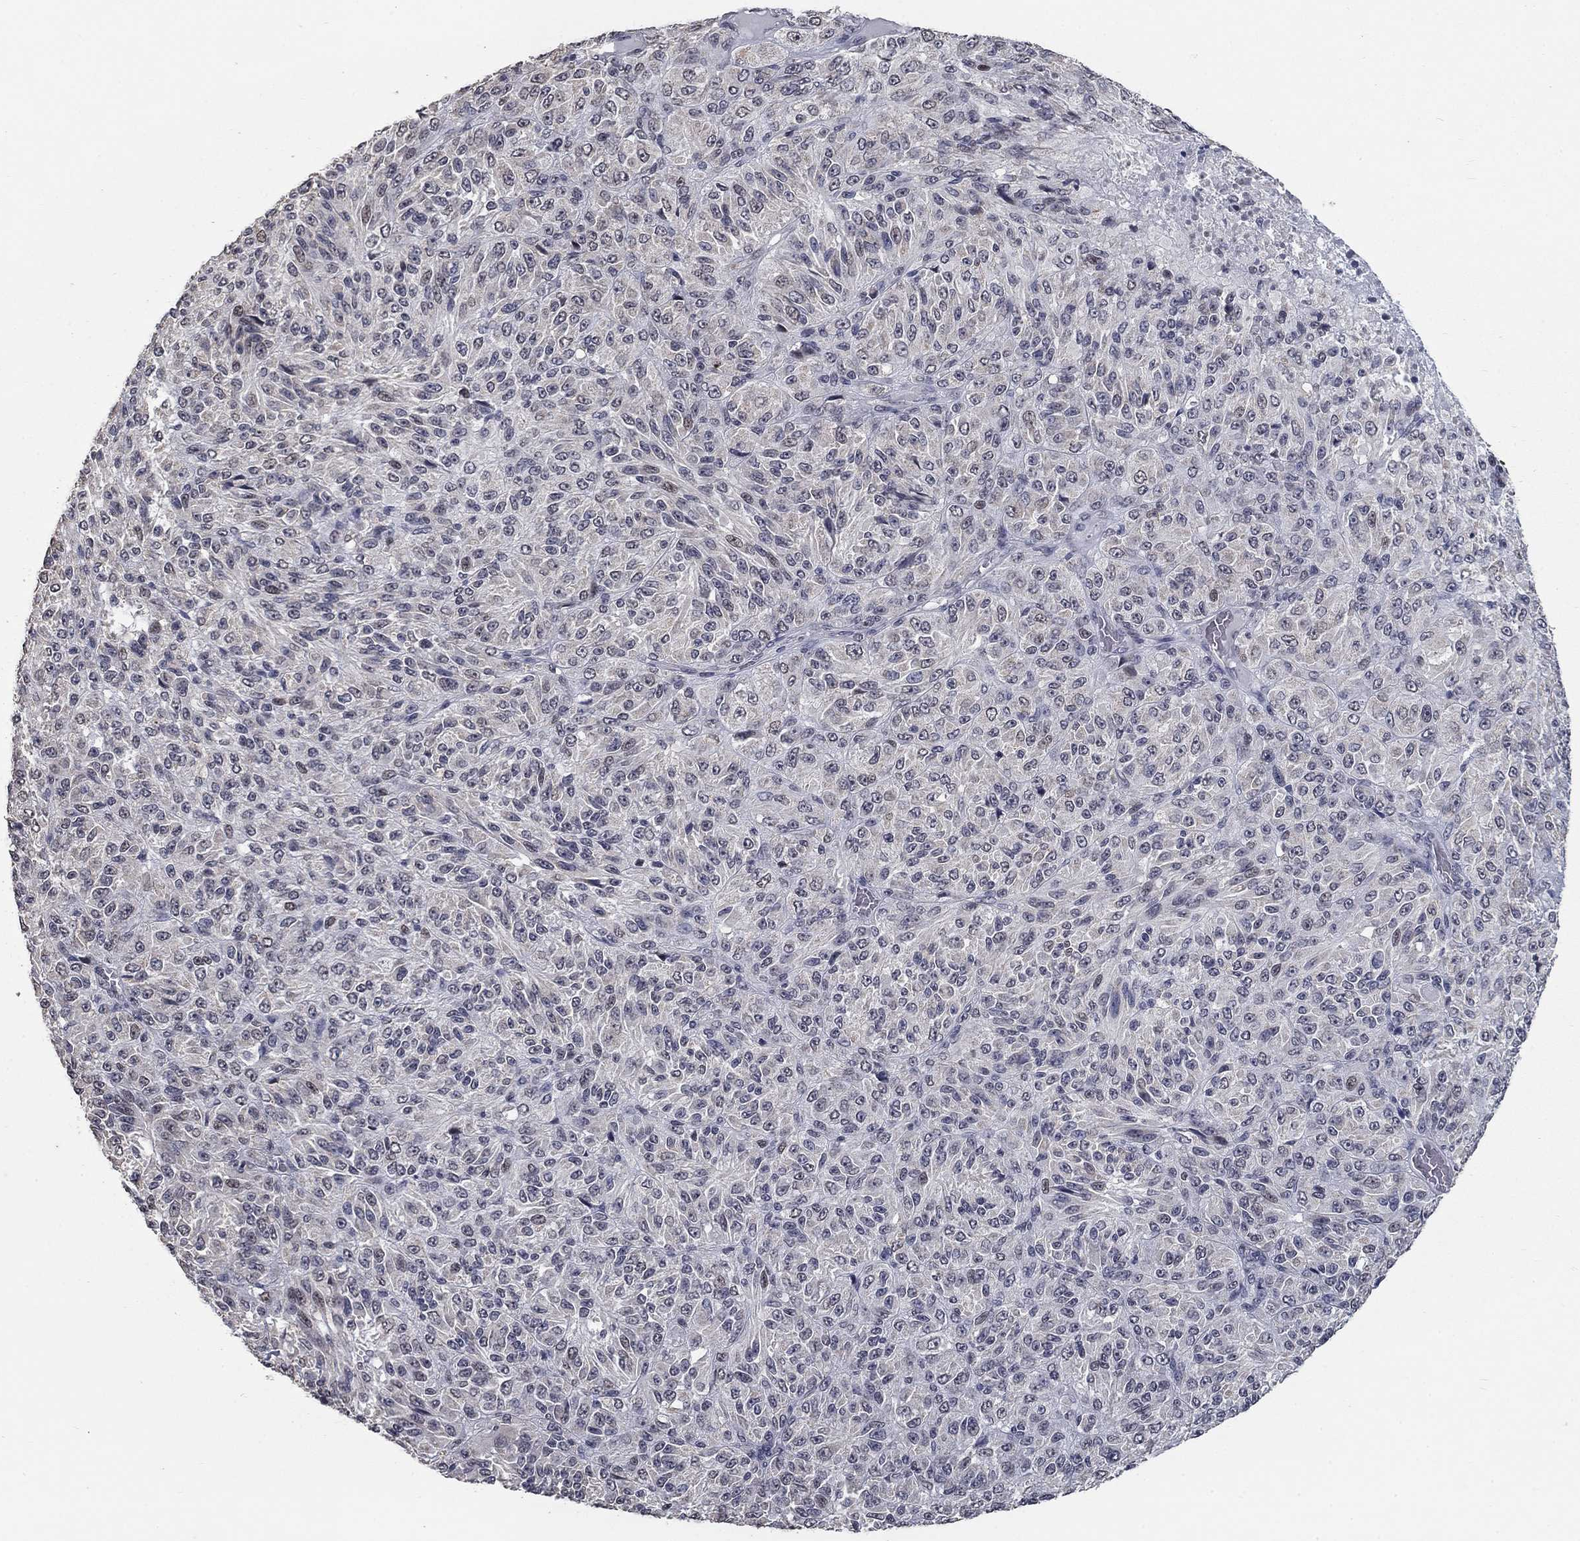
{"staining": {"intensity": "negative", "quantity": "none", "location": "none"}, "tissue": "melanoma", "cell_type": "Tumor cells", "image_type": "cancer", "snomed": [{"axis": "morphology", "description": "Malignant melanoma, Metastatic site"}, {"axis": "topography", "description": "Brain"}], "caption": "Protein analysis of malignant melanoma (metastatic site) displays no significant positivity in tumor cells. Brightfield microscopy of immunohistochemistry (IHC) stained with DAB (brown) and hematoxylin (blue), captured at high magnification.", "gene": "SPATA33", "patient": {"sex": "female", "age": 56}}